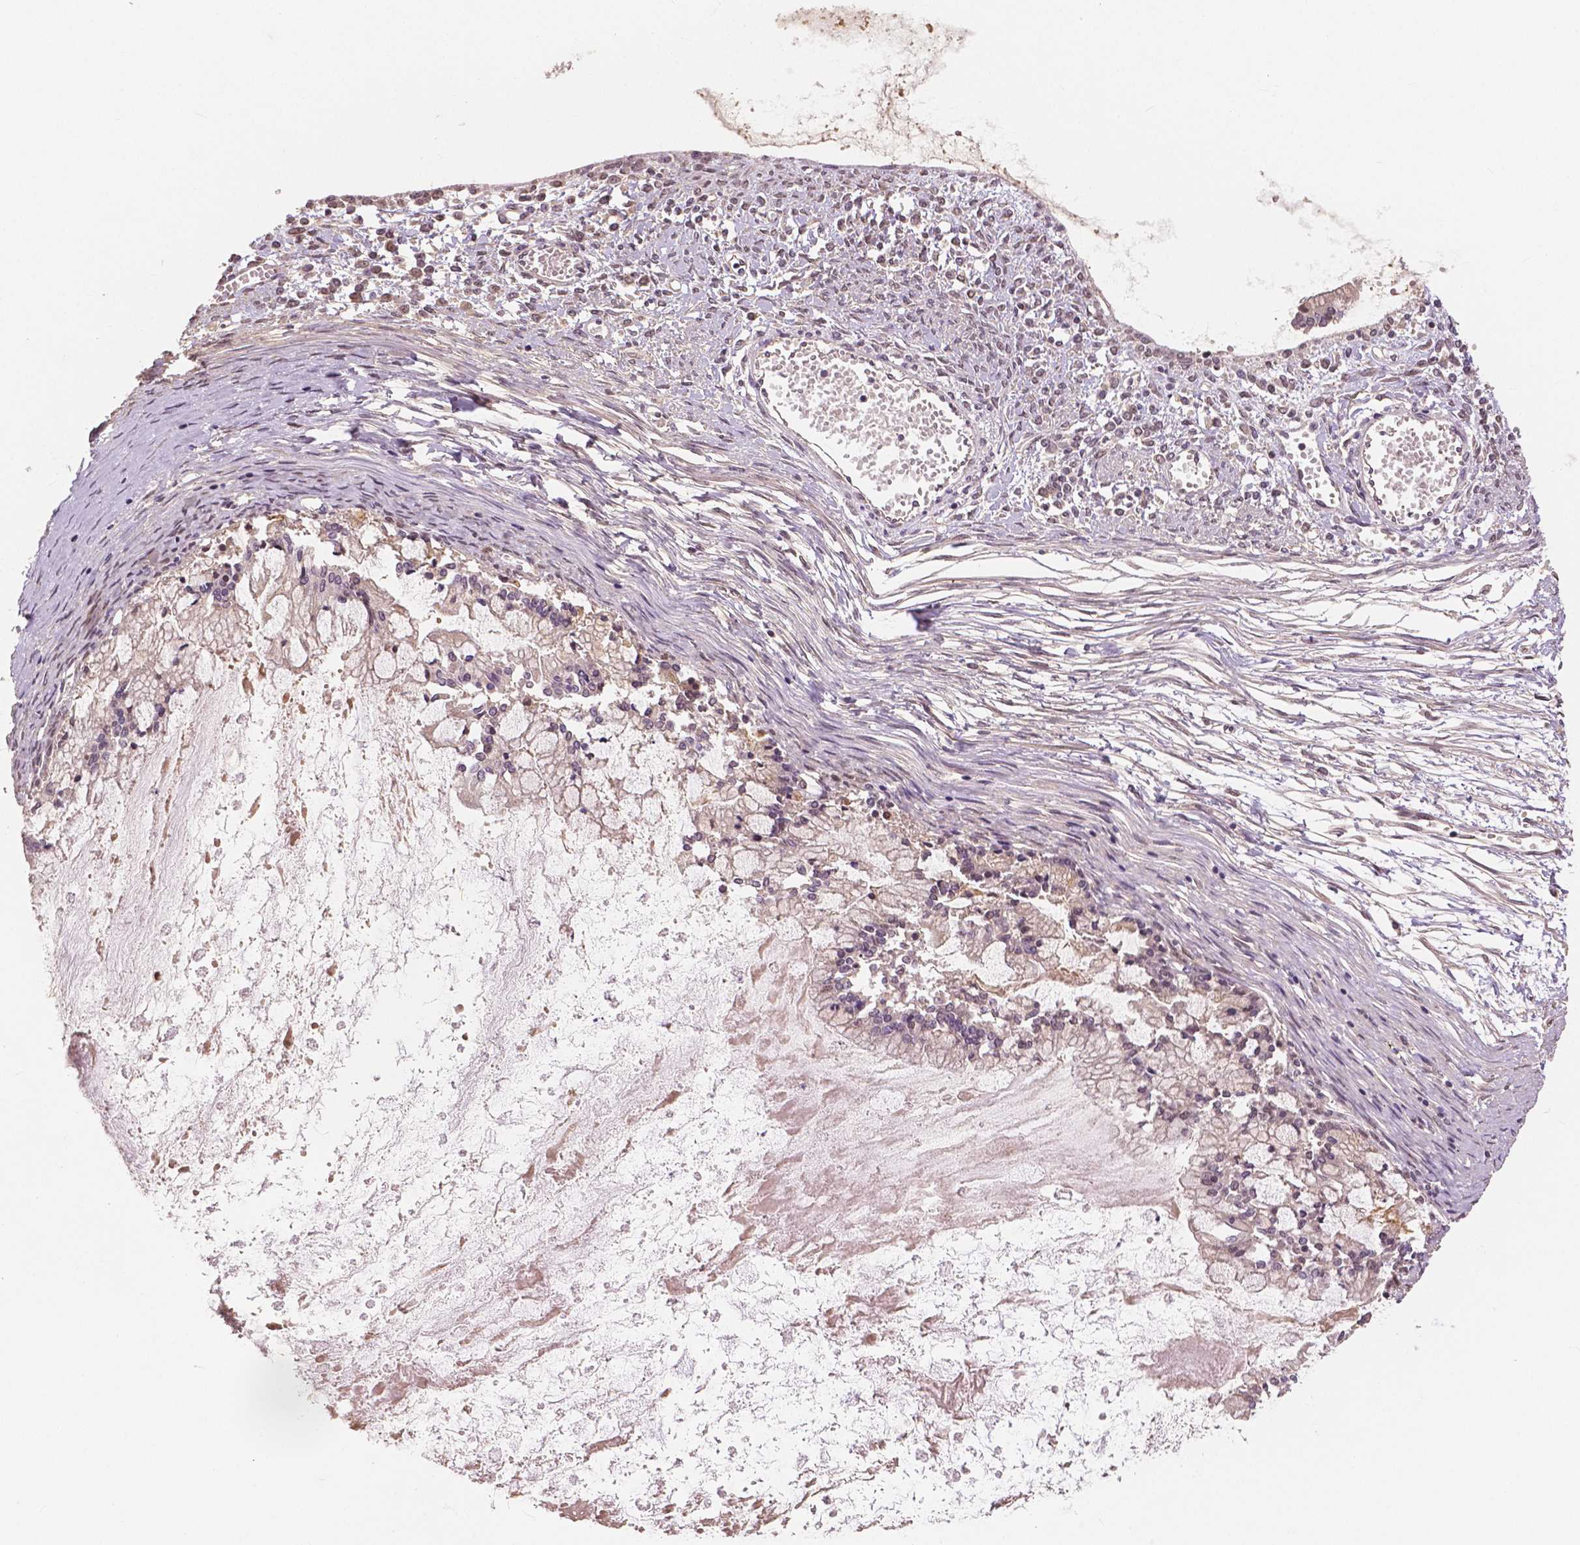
{"staining": {"intensity": "negative", "quantity": "none", "location": "none"}, "tissue": "ovarian cancer", "cell_type": "Tumor cells", "image_type": "cancer", "snomed": [{"axis": "morphology", "description": "Cystadenocarcinoma, mucinous, NOS"}, {"axis": "topography", "description": "Ovary"}], "caption": "Human ovarian cancer stained for a protein using immunohistochemistry shows no expression in tumor cells.", "gene": "MAP1LC3B", "patient": {"sex": "female", "age": 67}}